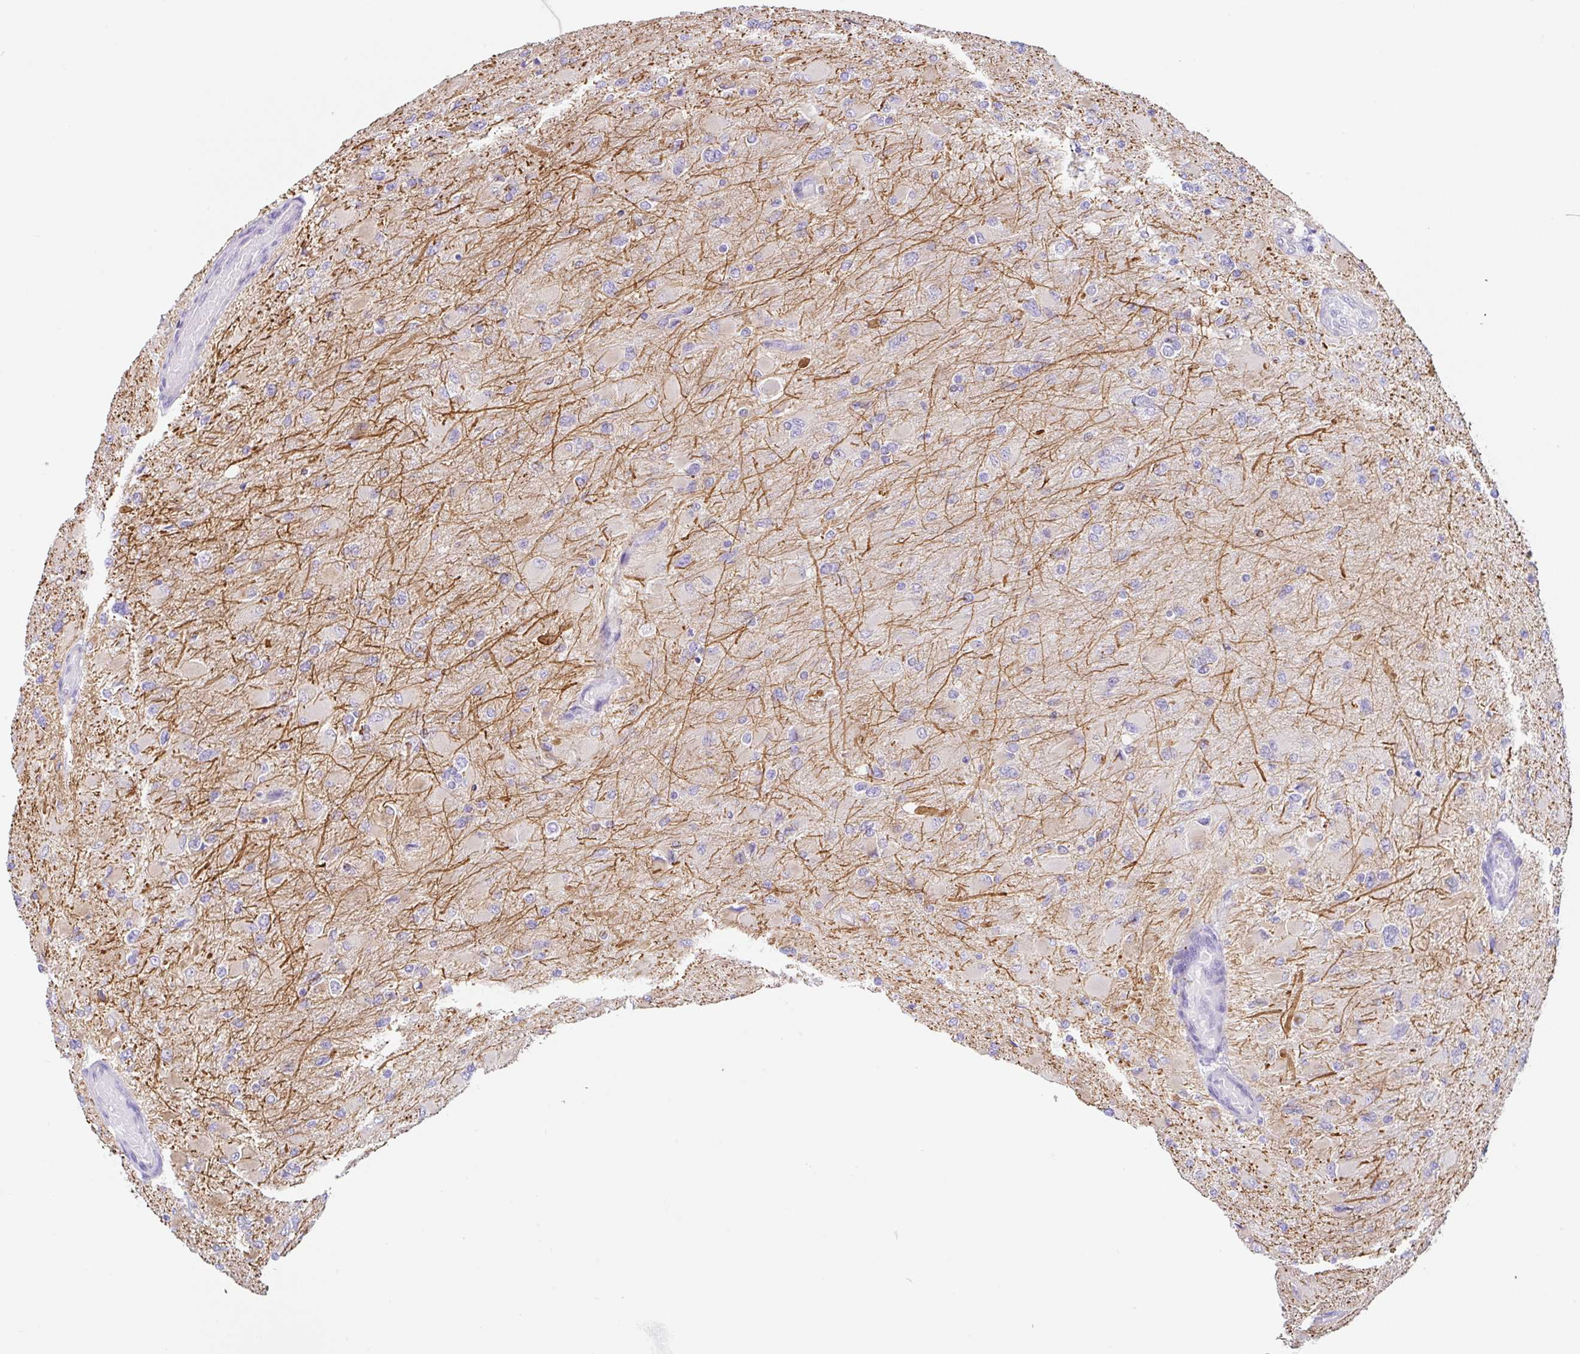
{"staining": {"intensity": "weak", "quantity": "<25%", "location": "cytoplasmic/membranous"}, "tissue": "glioma", "cell_type": "Tumor cells", "image_type": "cancer", "snomed": [{"axis": "morphology", "description": "Glioma, malignant, High grade"}, {"axis": "topography", "description": "Cerebral cortex"}], "caption": "A high-resolution image shows immunohistochemistry staining of glioma, which reveals no significant positivity in tumor cells.", "gene": "DKK4", "patient": {"sex": "female", "age": 36}}